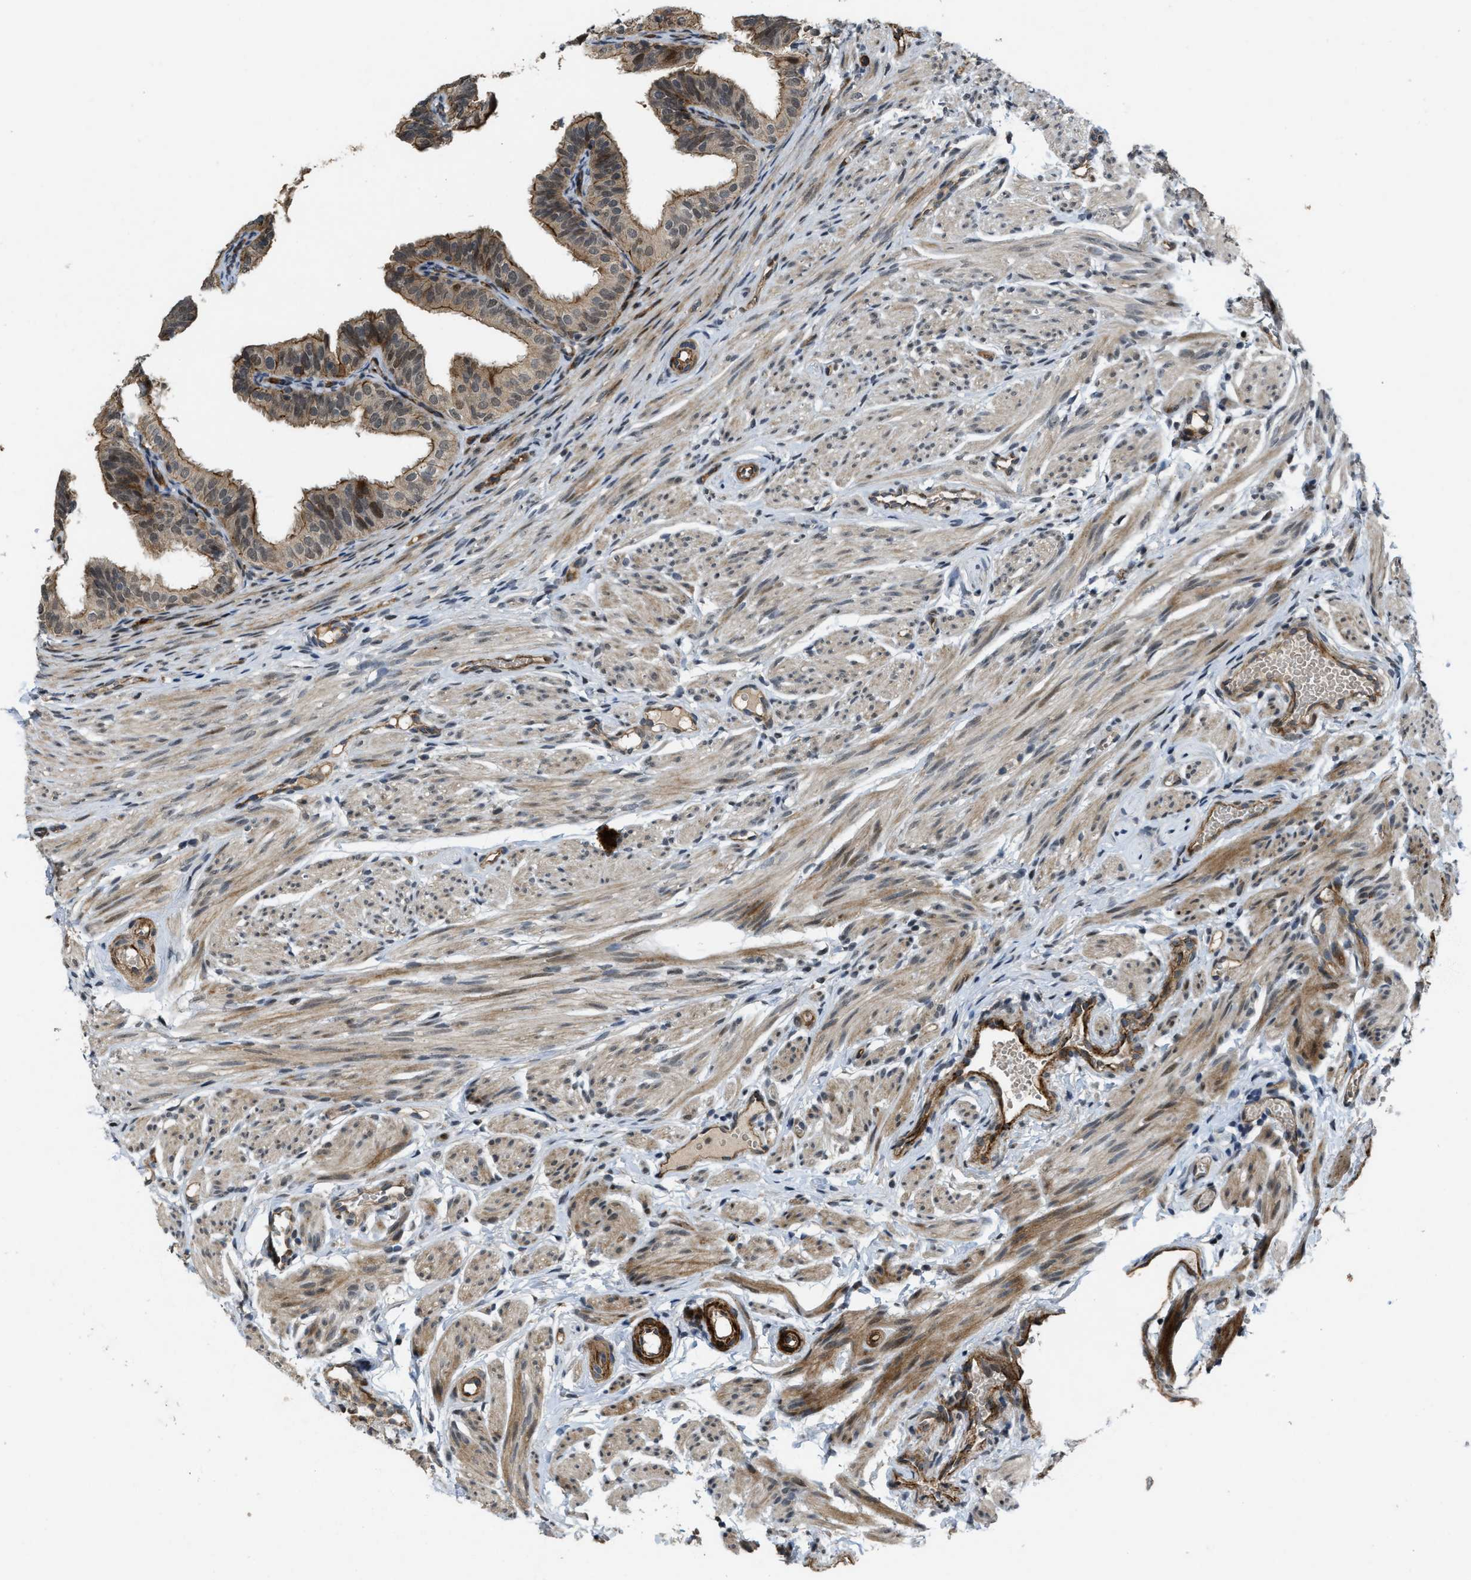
{"staining": {"intensity": "moderate", "quantity": "25%-75%", "location": "cytoplasmic/membranous,nuclear"}, "tissue": "fallopian tube", "cell_type": "Glandular cells", "image_type": "normal", "snomed": [{"axis": "morphology", "description": "Normal tissue, NOS"}, {"axis": "topography", "description": "Fallopian tube"}], "caption": "Immunohistochemical staining of unremarkable human fallopian tube demonstrates 25%-75% levels of moderate cytoplasmic/membranous,nuclear protein staining in approximately 25%-75% of glandular cells.", "gene": "DPF2", "patient": {"sex": "female", "age": 35}}